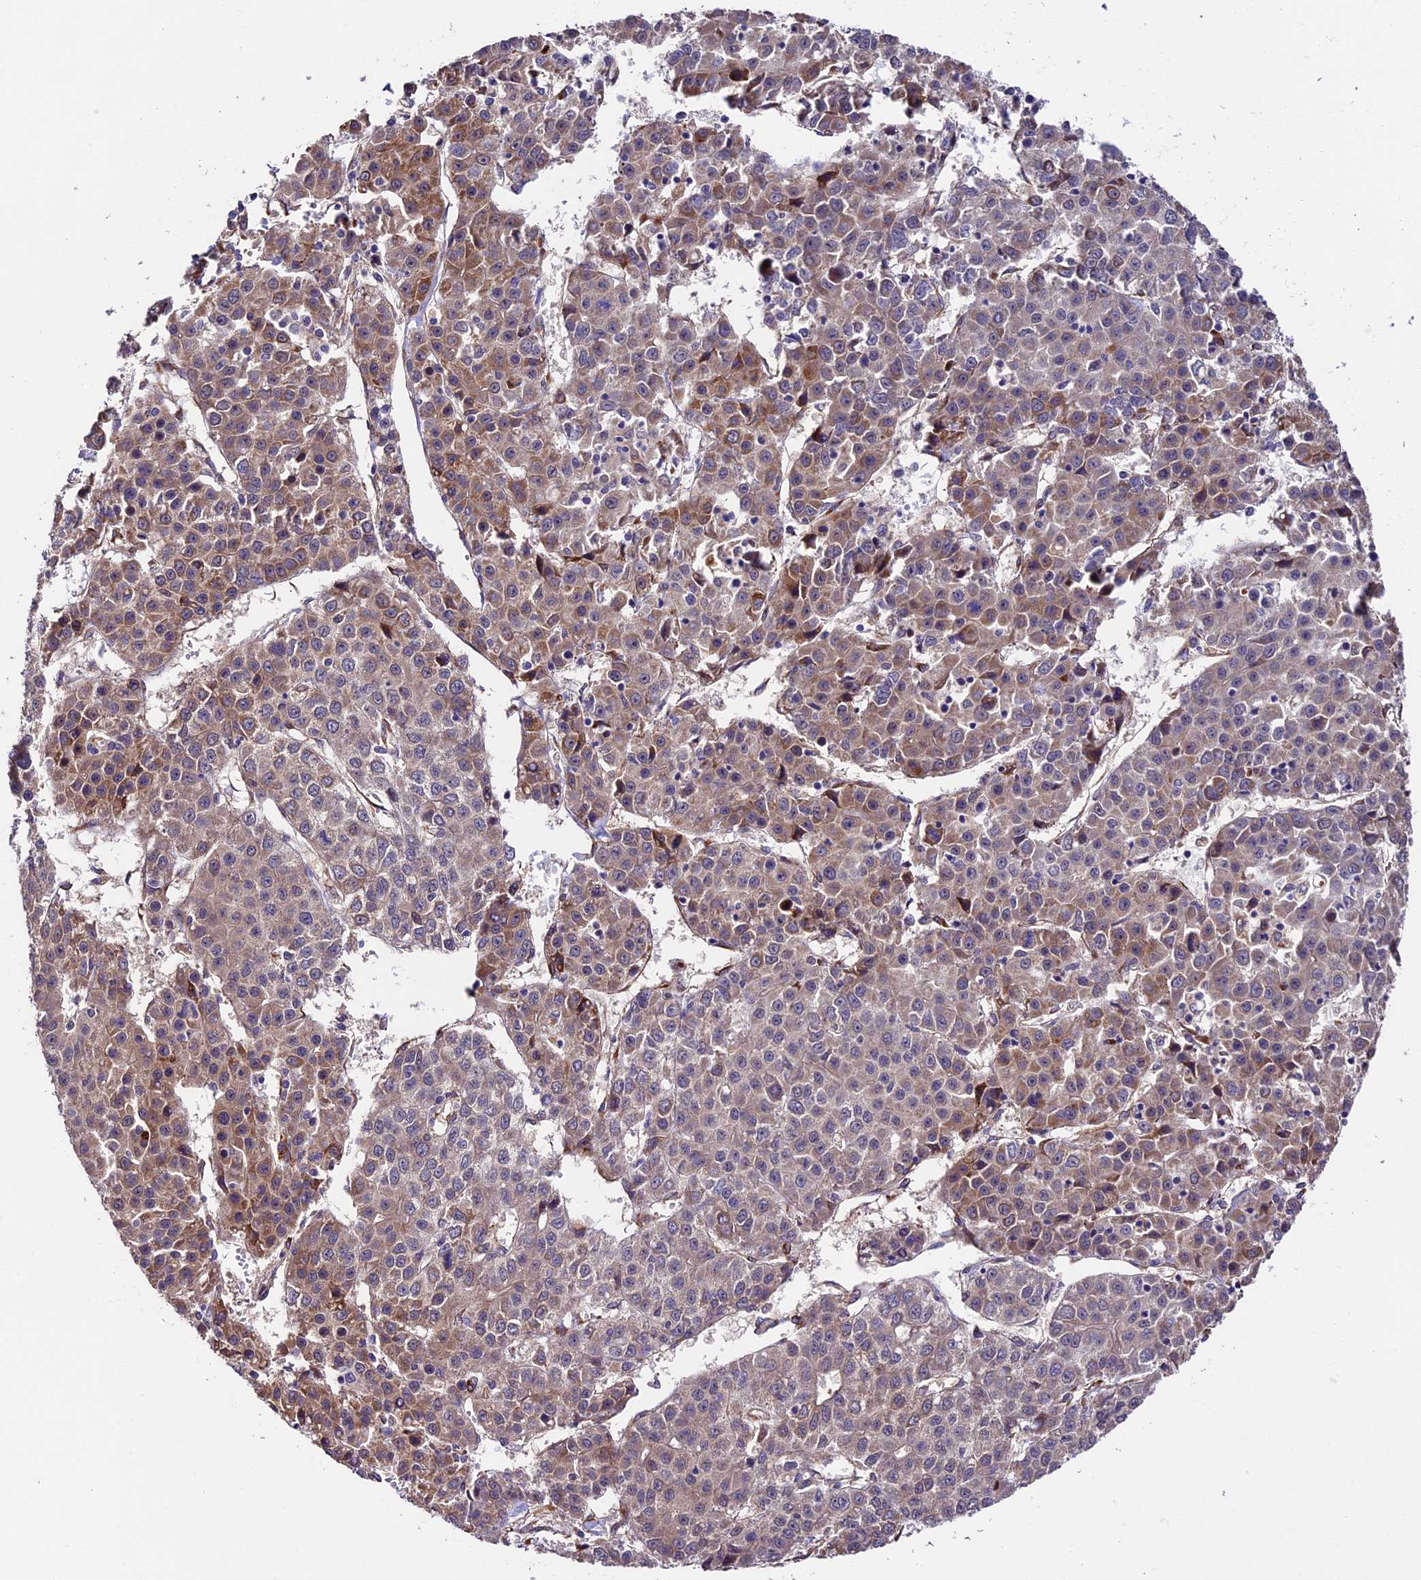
{"staining": {"intensity": "moderate", "quantity": "<25%", "location": "cytoplasmic/membranous"}, "tissue": "liver cancer", "cell_type": "Tumor cells", "image_type": "cancer", "snomed": [{"axis": "morphology", "description": "Carcinoma, Hepatocellular, NOS"}, {"axis": "topography", "description": "Liver"}], "caption": "Hepatocellular carcinoma (liver) was stained to show a protein in brown. There is low levels of moderate cytoplasmic/membranous staining in about <25% of tumor cells. Ihc stains the protein of interest in brown and the nuclei are stained blue.", "gene": "LSM7", "patient": {"sex": "female", "age": 53}}